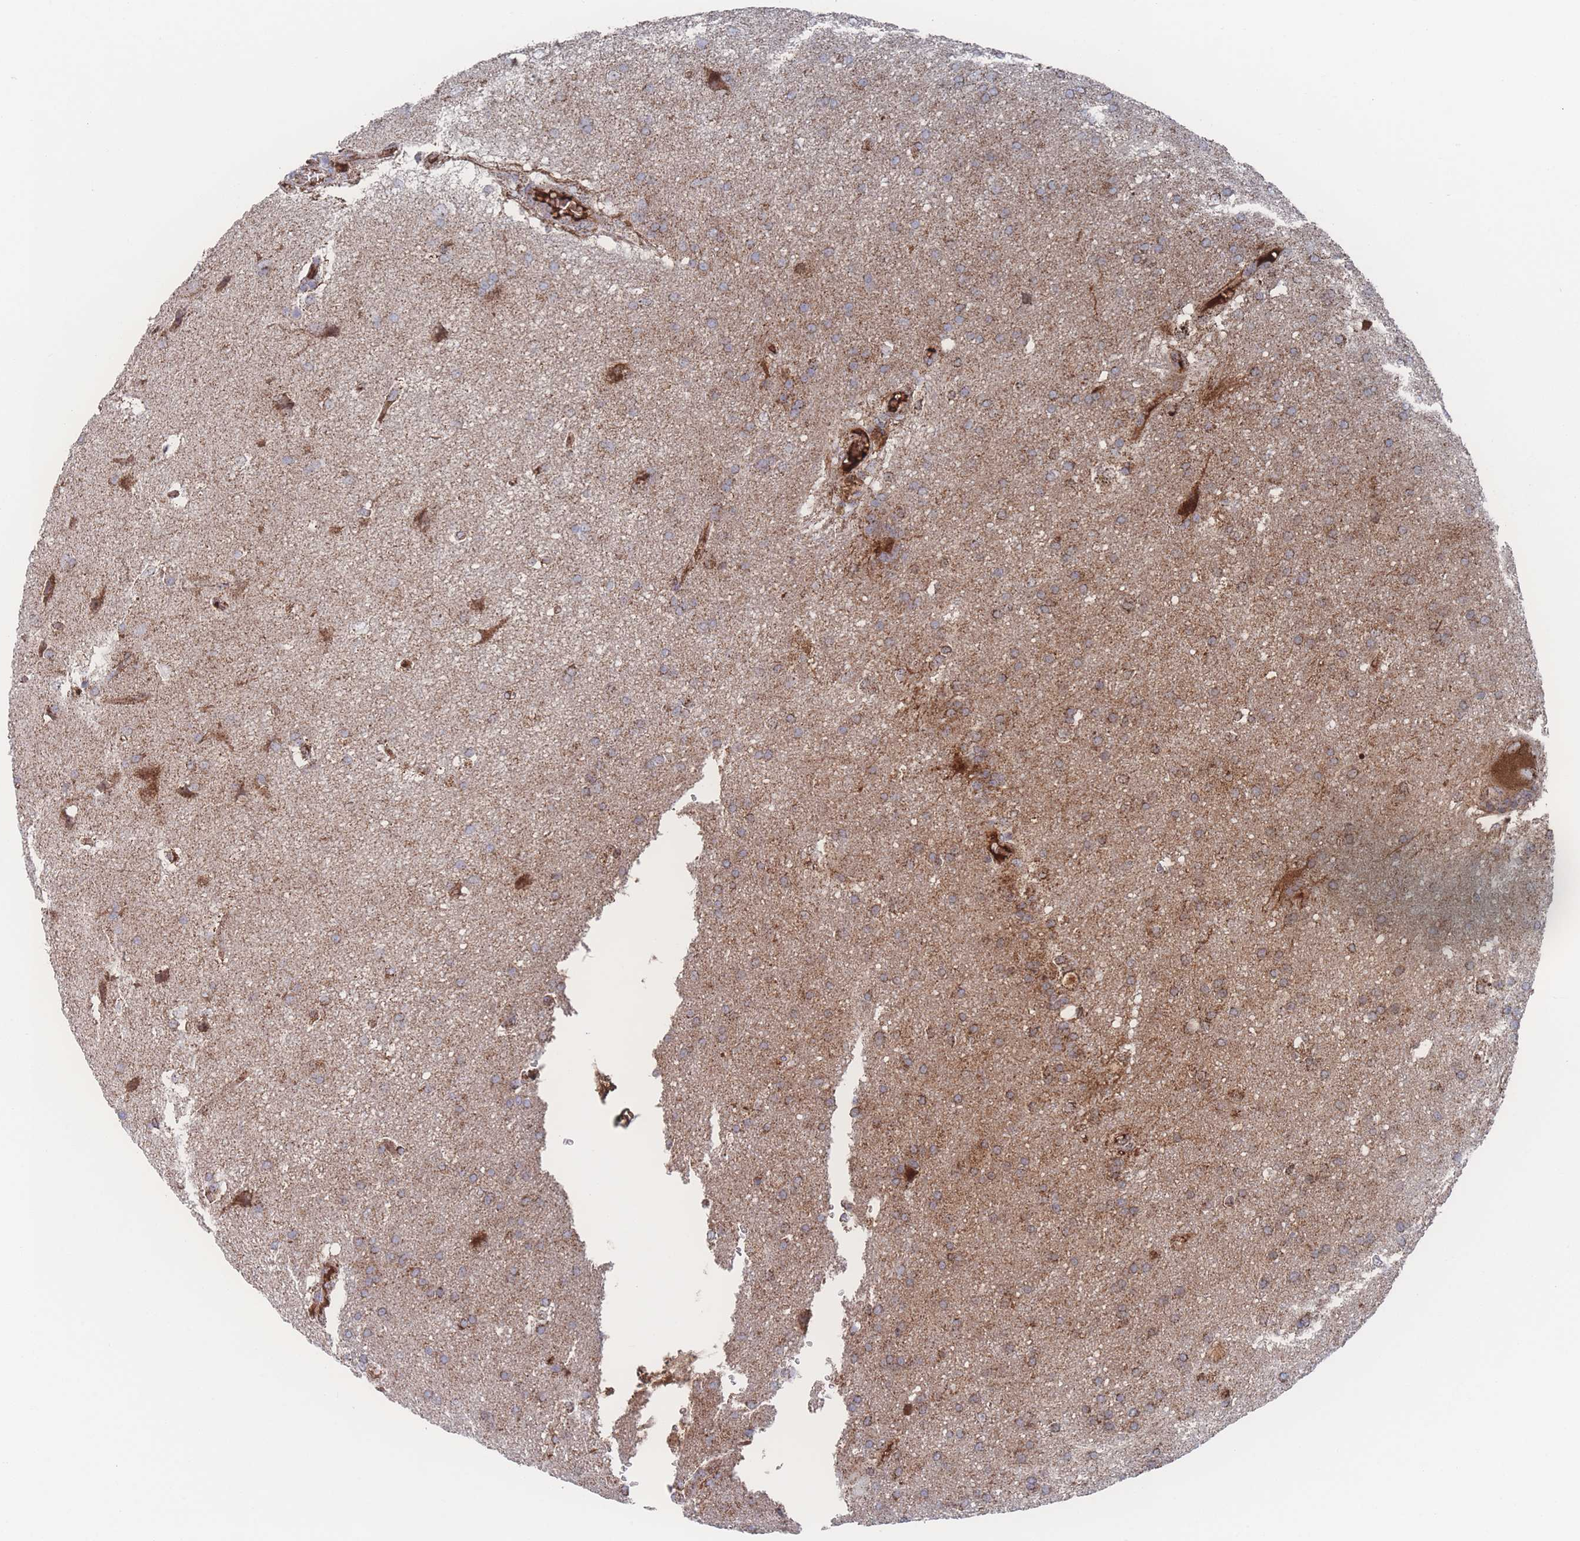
{"staining": {"intensity": "moderate", "quantity": "<25%", "location": "cytoplasmic/membranous"}, "tissue": "glioma", "cell_type": "Tumor cells", "image_type": "cancer", "snomed": [{"axis": "morphology", "description": "Glioma, malignant, Low grade"}, {"axis": "topography", "description": "Brain"}], "caption": "Human glioma stained with a protein marker demonstrates moderate staining in tumor cells.", "gene": "PEX14", "patient": {"sex": "male", "age": 66}}